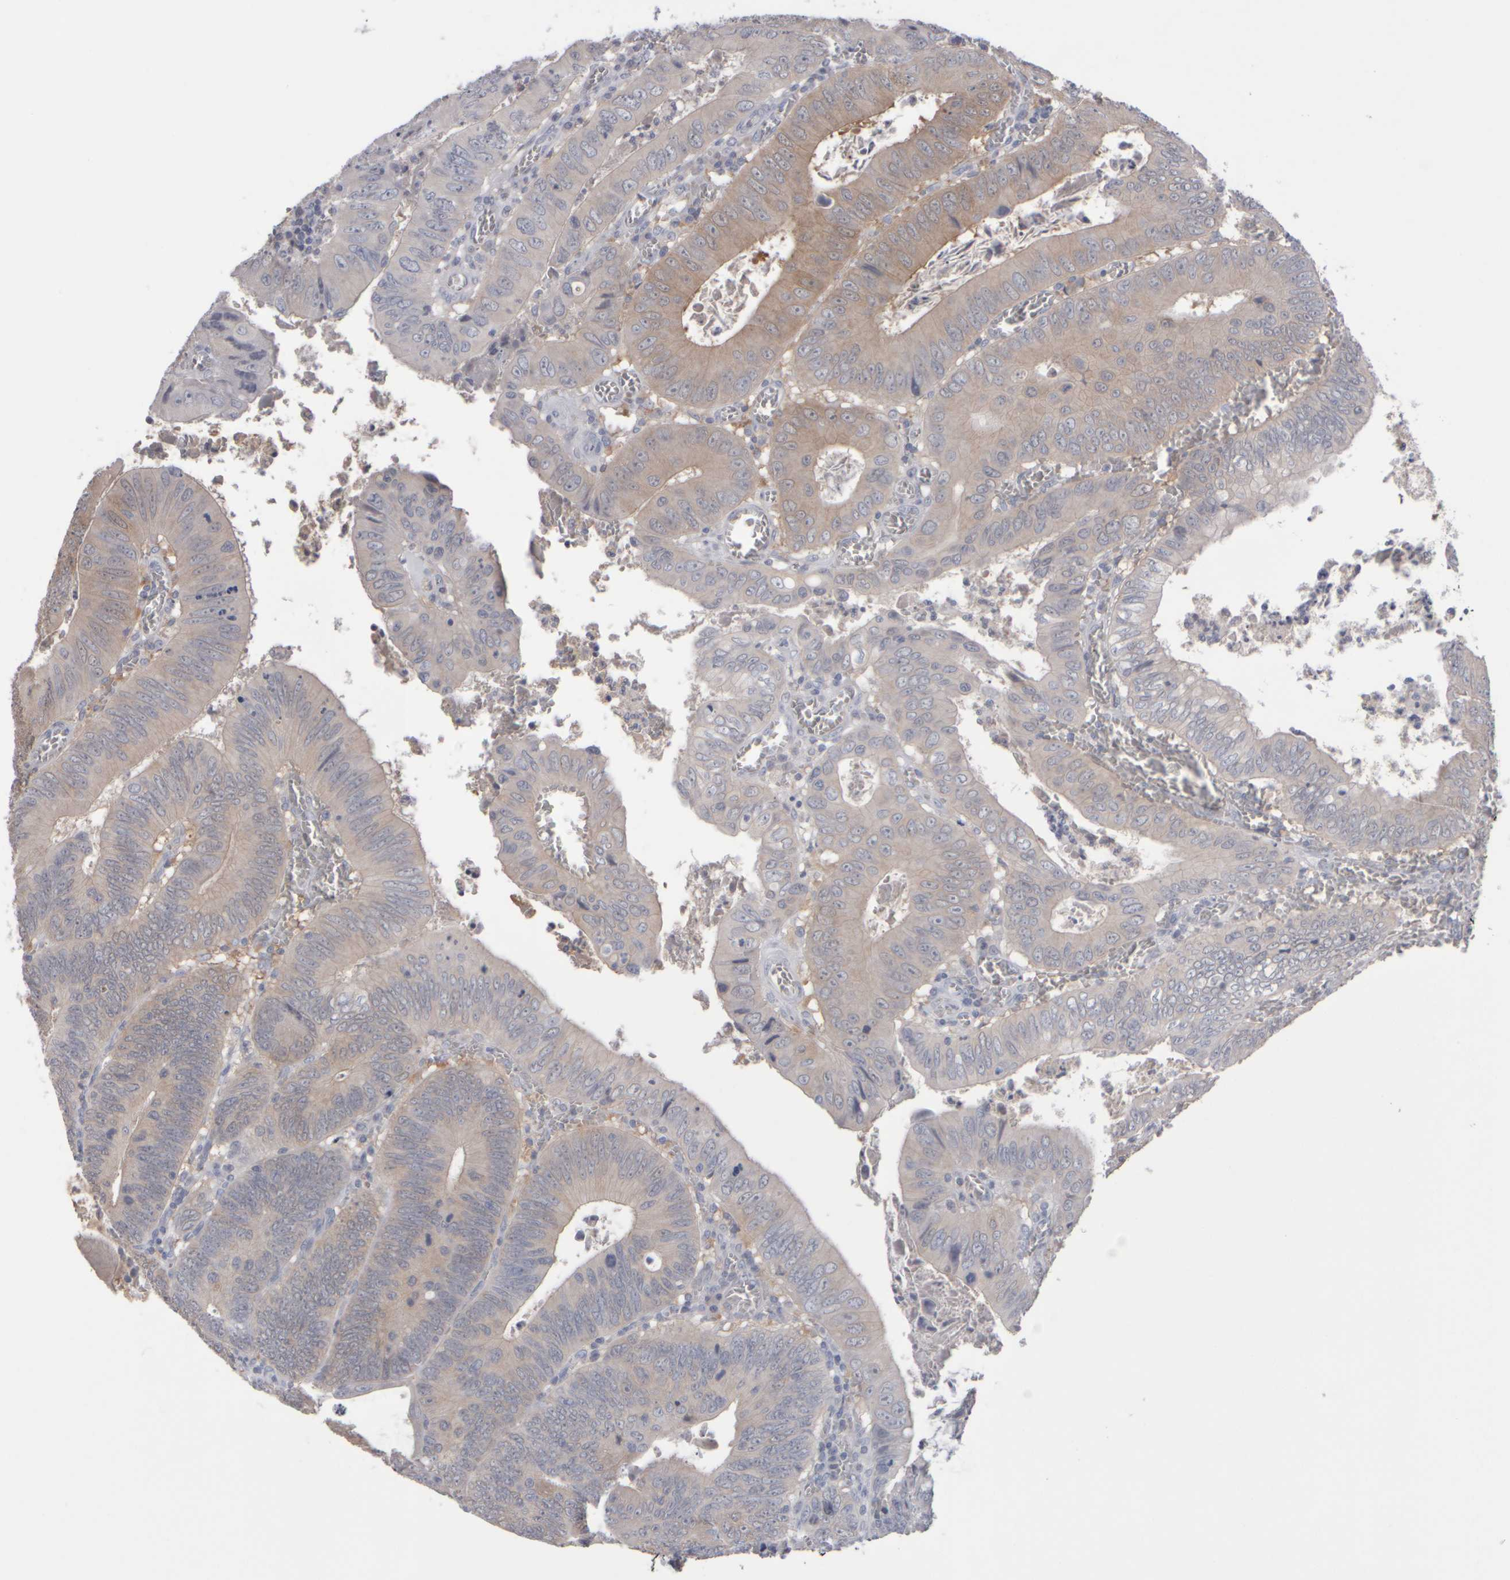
{"staining": {"intensity": "weak", "quantity": "<25%", "location": "cytoplasmic/membranous"}, "tissue": "colorectal cancer", "cell_type": "Tumor cells", "image_type": "cancer", "snomed": [{"axis": "morphology", "description": "Inflammation, NOS"}, {"axis": "morphology", "description": "Adenocarcinoma, NOS"}, {"axis": "topography", "description": "Colon"}], "caption": "An image of colorectal cancer (adenocarcinoma) stained for a protein shows no brown staining in tumor cells.", "gene": "EPHX2", "patient": {"sex": "male", "age": 72}}